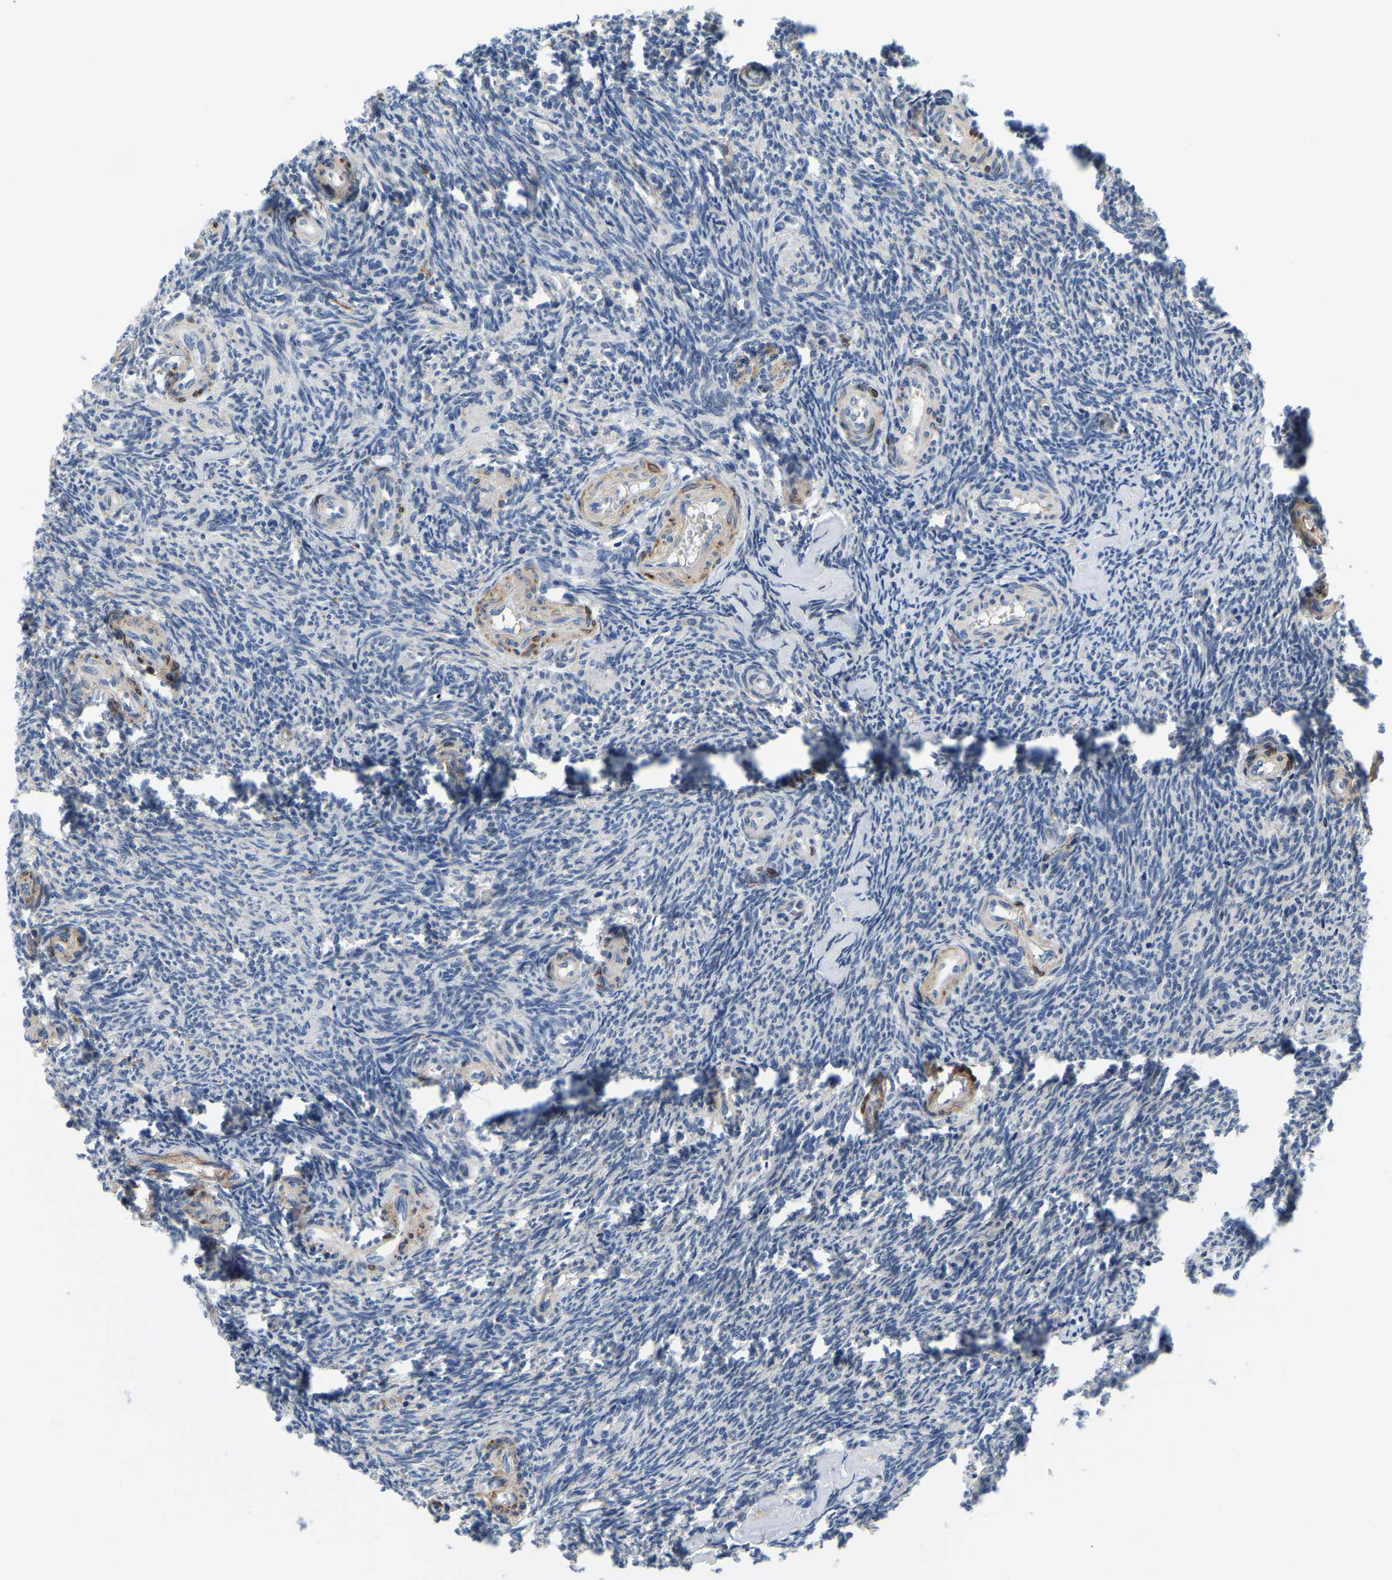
{"staining": {"intensity": "weak", "quantity": ">75%", "location": "cytoplasmic/membranous"}, "tissue": "ovary", "cell_type": "Follicle cells", "image_type": "normal", "snomed": [{"axis": "morphology", "description": "Normal tissue, NOS"}, {"axis": "topography", "description": "Ovary"}], "caption": "This is a micrograph of immunohistochemistry (IHC) staining of normal ovary, which shows weak positivity in the cytoplasmic/membranous of follicle cells.", "gene": "LIAS", "patient": {"sex": "female", "age": 41}}